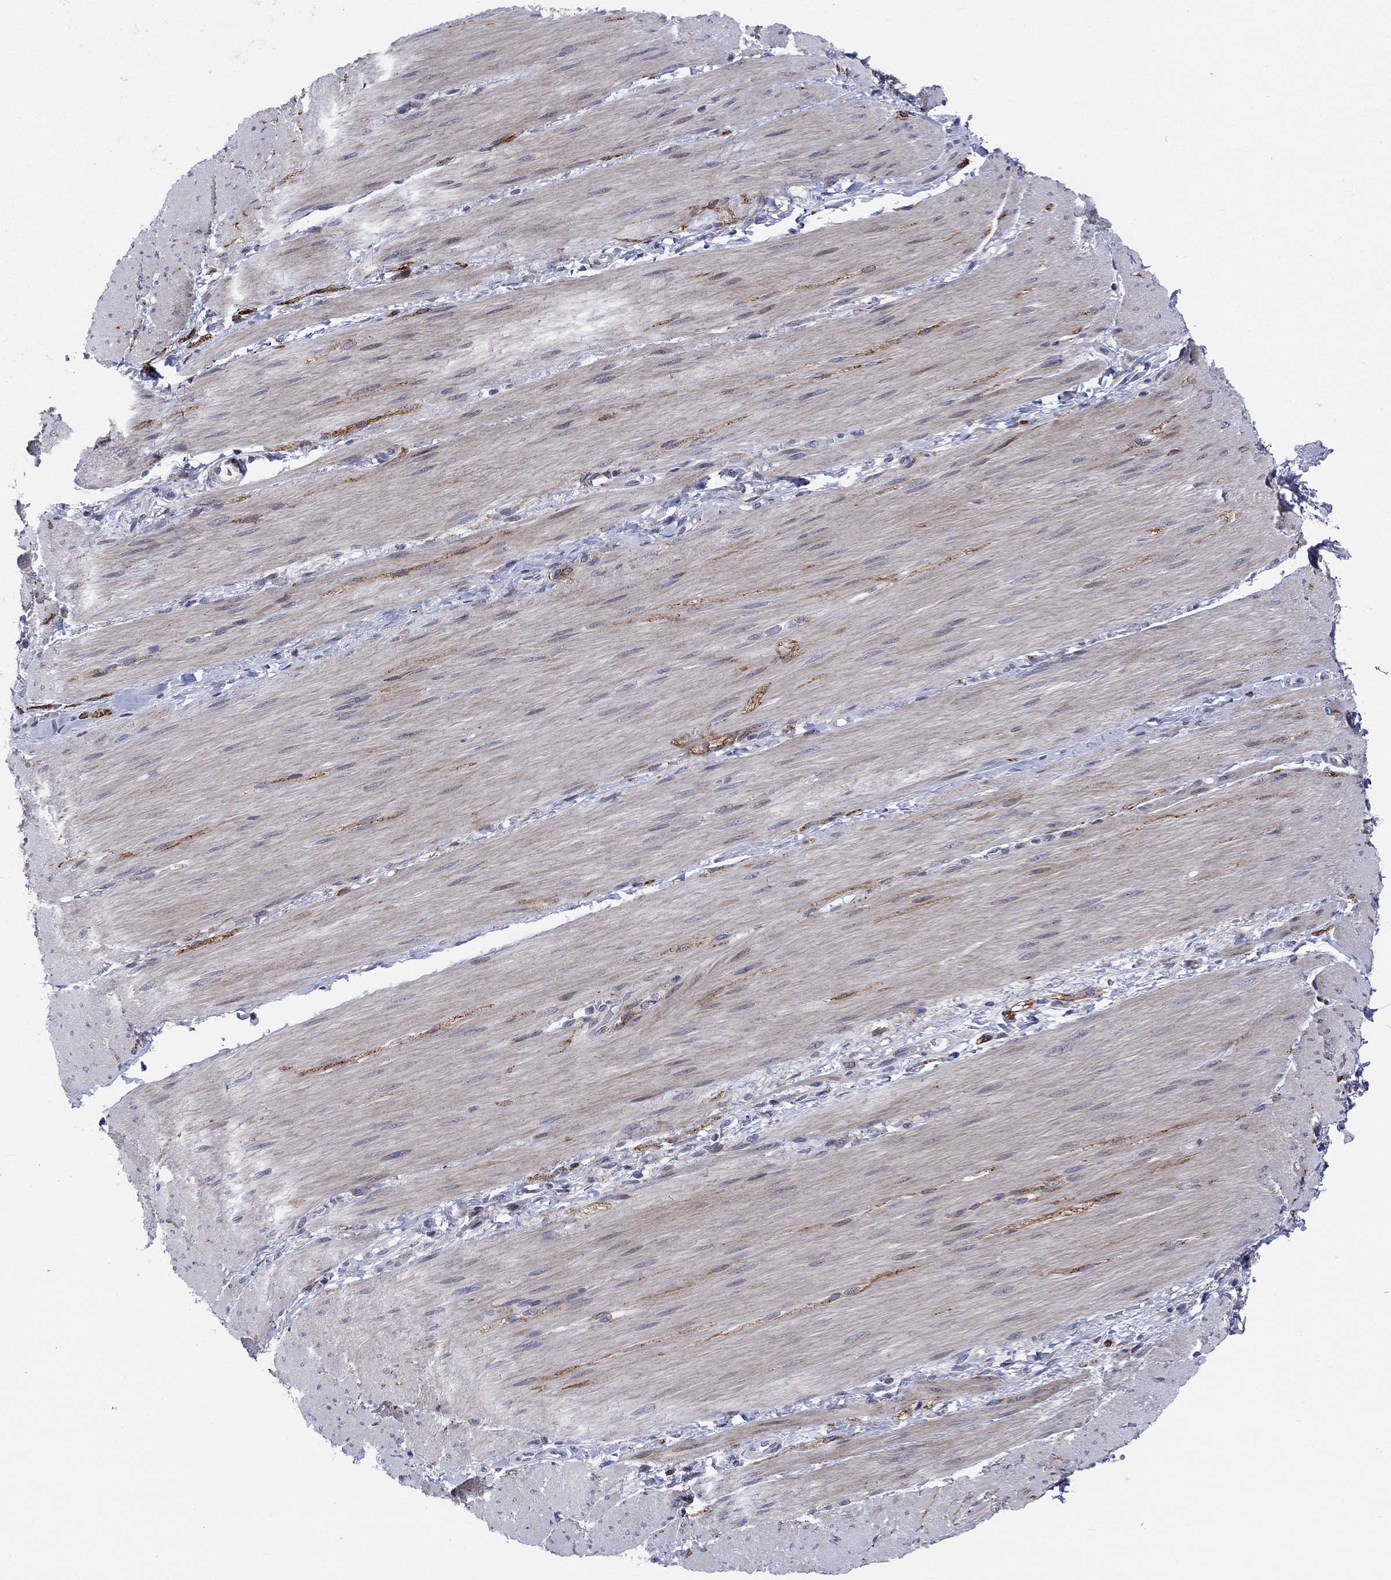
{"staining": {"intensity": "negative", "quantity": "none", "location": "none"}, "tissue": "adipose tissue", "cell_type": "Adipocytes", "image_type": "normal", "snomed": [{"axis": "morphology", "description": "Normal tissue, NOS"}, {"axis": "topography", "description": "Smooth muscle"}, {"axis": "topography", "description": "Duodenum"}, {"axis": "topography", "description": "Peripheral nerve tissue"}], "caption": "Adipocytes are negative for protein expression in benign human adipose tissue. (DAB IHC with hematoxylin counter stain).", "gene": "SLC35F2", "patient": {"sex": "female", "age": 61}}